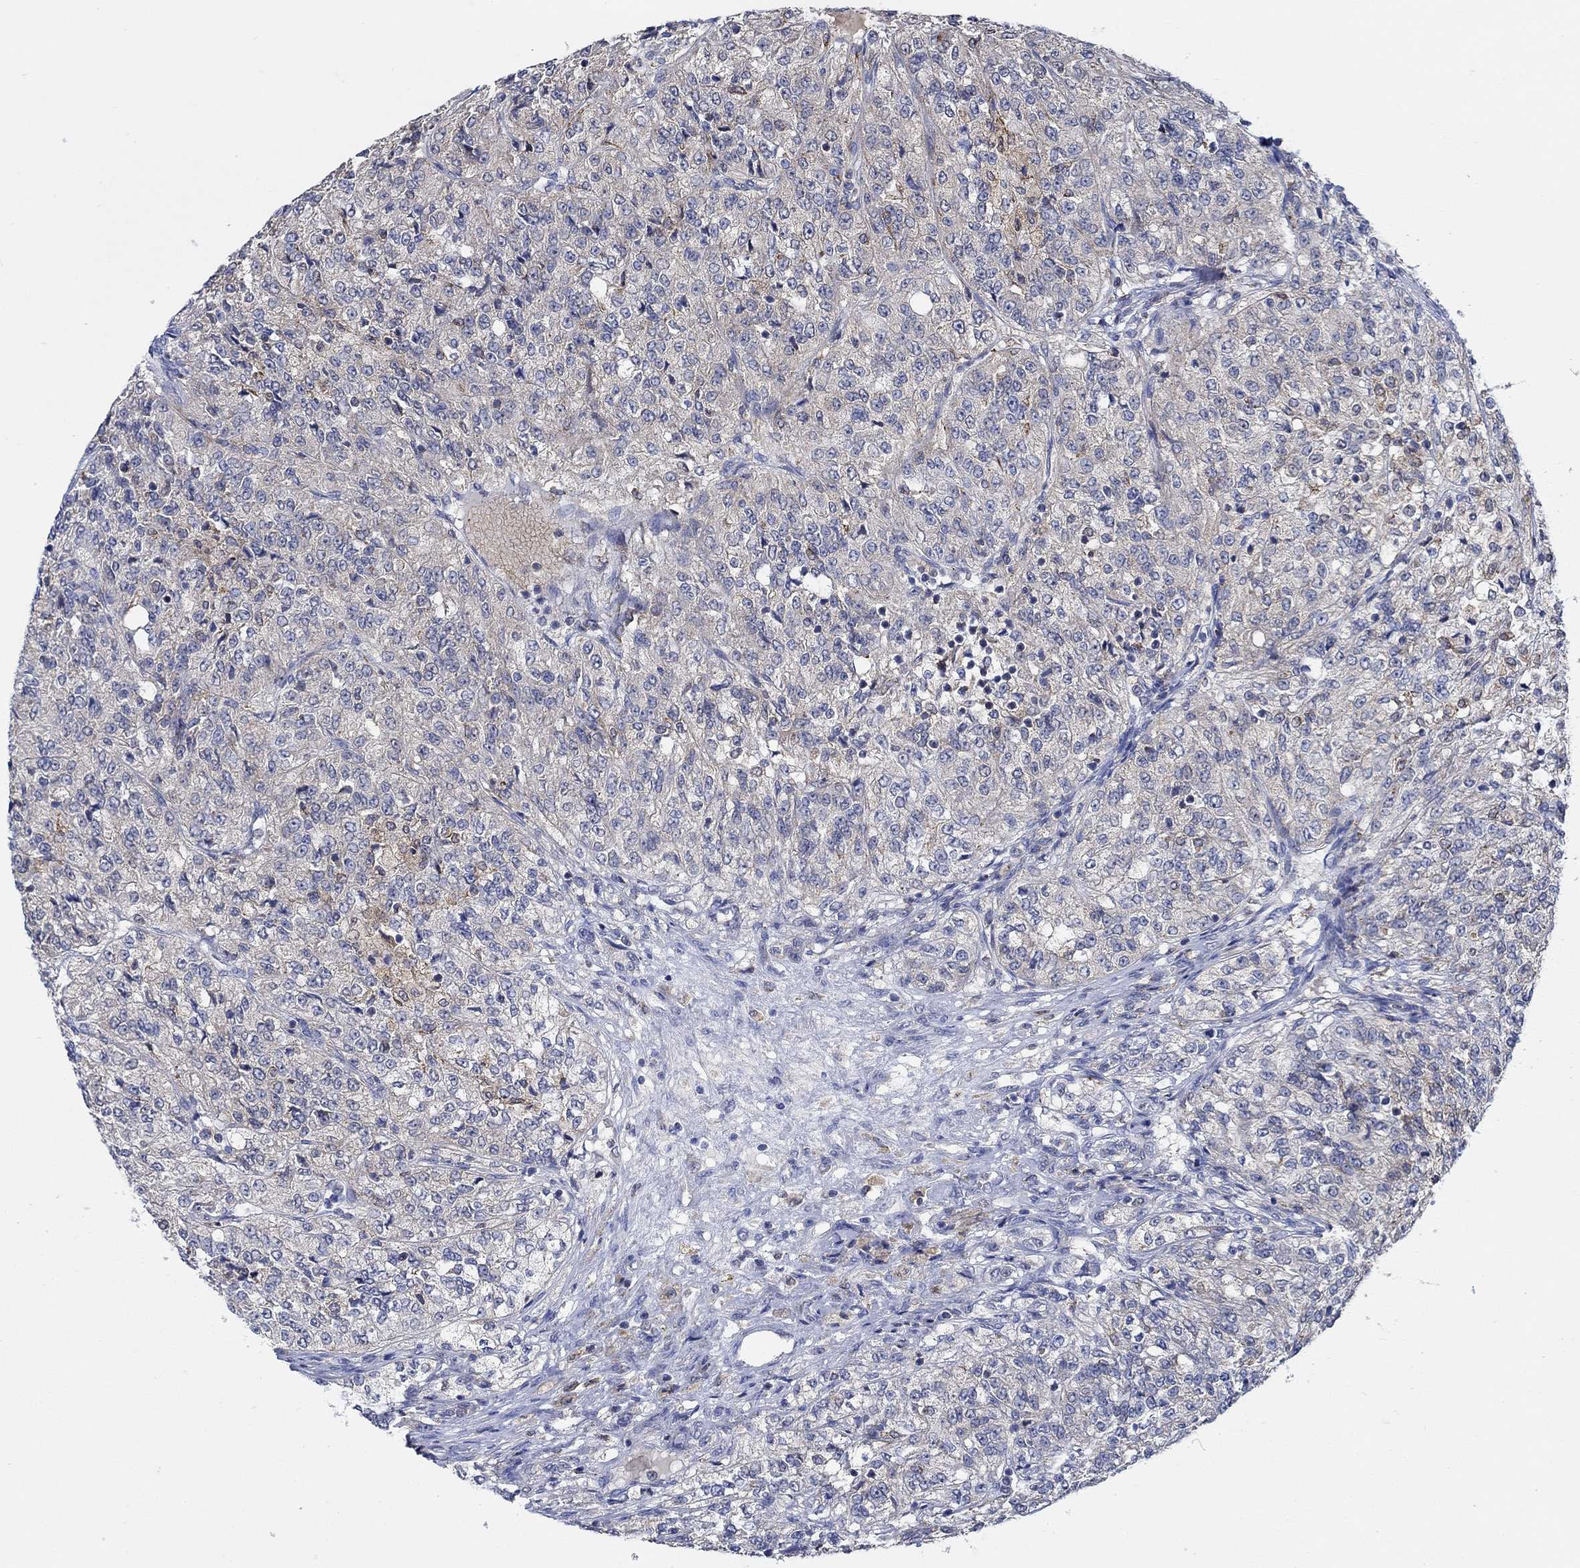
{"staining": {"intensity": "negative", "quantity": "none", "location": "none"}, "tissue": "renal cancer", "cell_type": "Tumor cells", "image_type": "cancer", "snomed": [{"axis": "morphology", "description": "Adenocarcinoma, NOS"}, {"axis": "topography", "description": "Kidney"}], "caption": "The micrograph shows no staining of tumor cells in adenocarcinoma (renal).", "gene": "MPP1", "patient": {"sex": "female", "age": 63}}